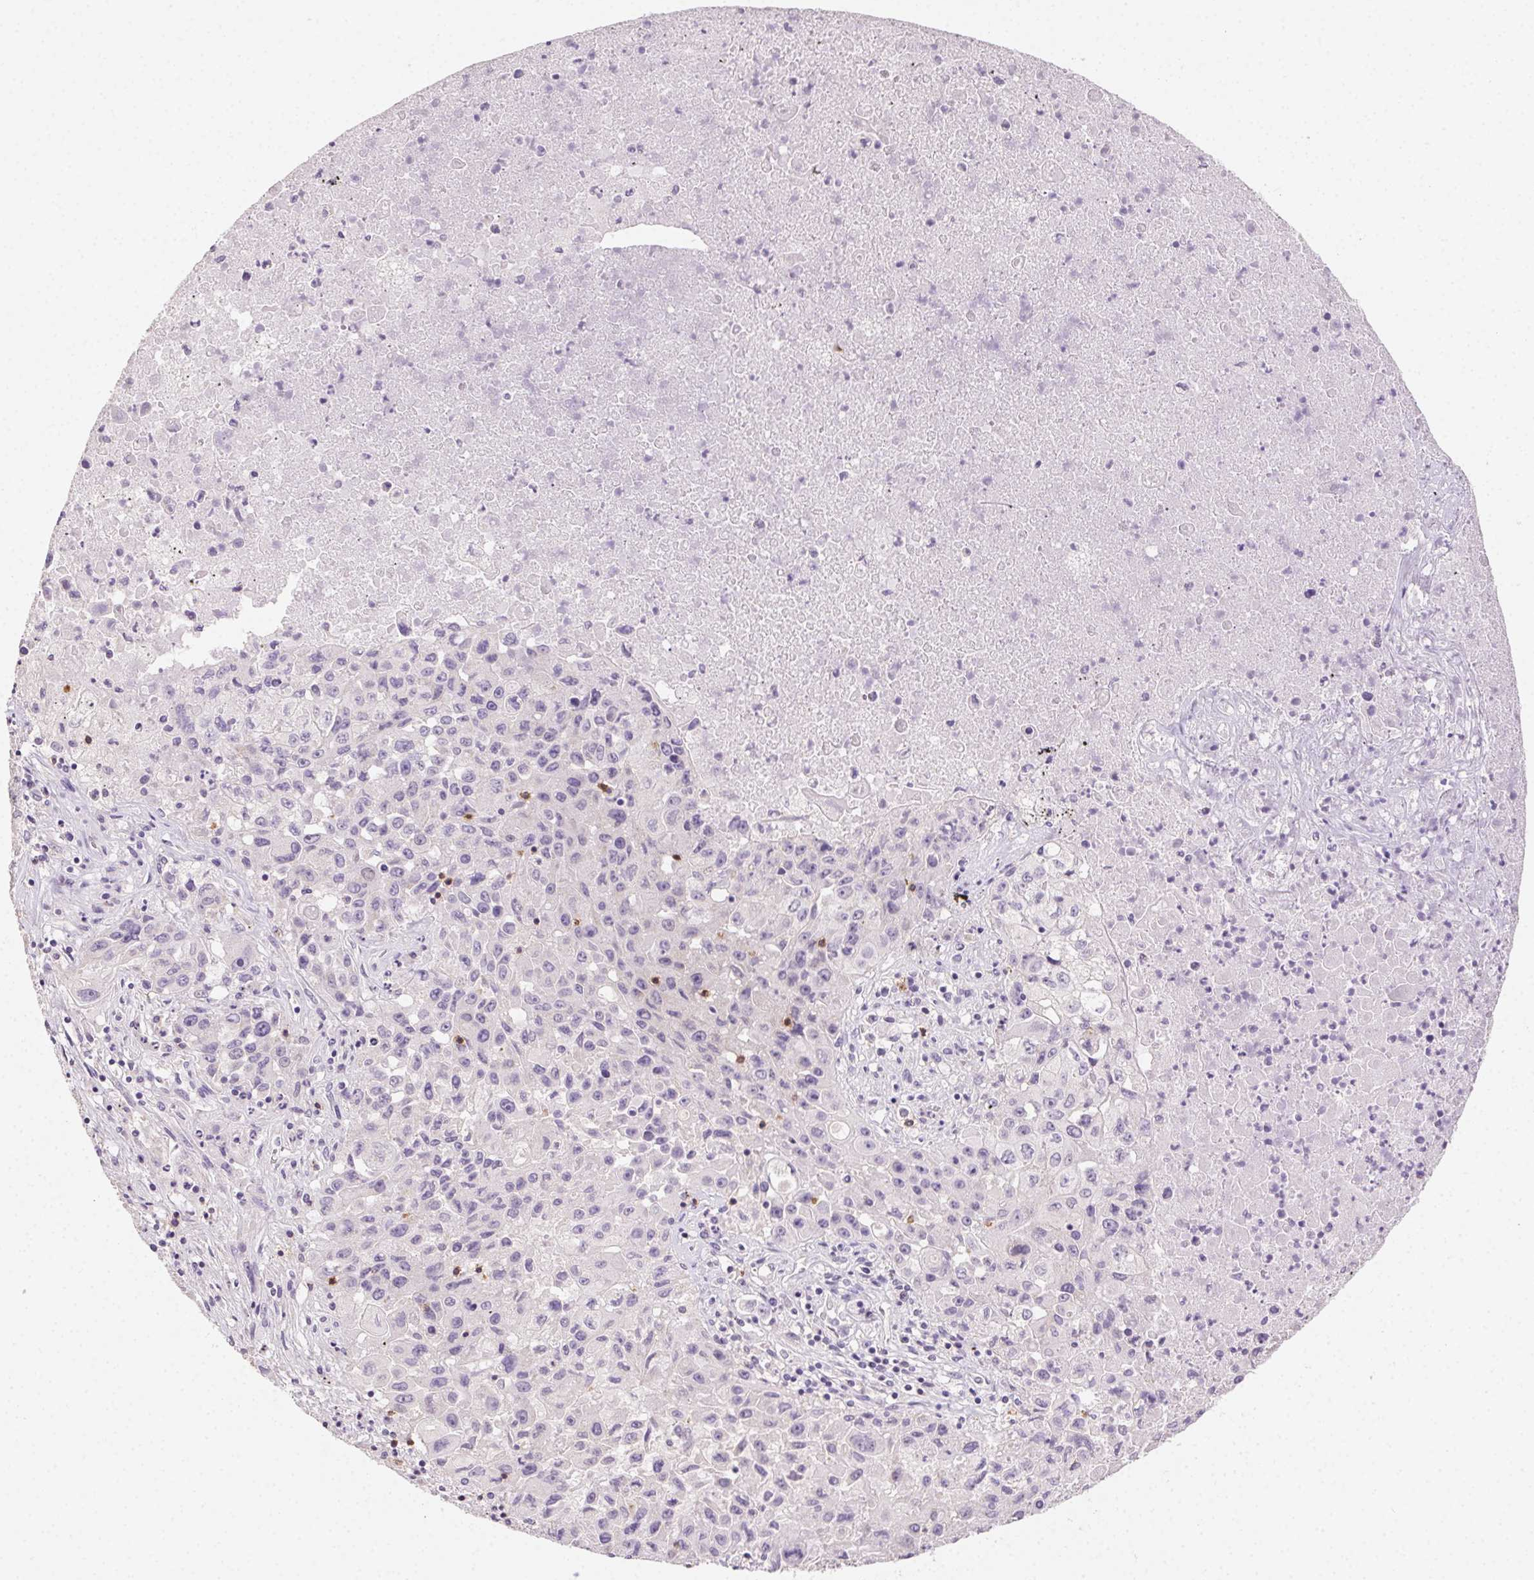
{"staining": {"intensity": "negative", "quantity": "none", "location": "none"}, "tissue": "lung cancer", "cell_type": "Tumor cells", "image_type": "cancer", "snomed": [{"axis": "morphology", "description": "Squamous cell carcinoma, NOS"}, {"axis": "topography", "description": "Lung"}], "caption": "Immunohistochemistry image of neoplastic tissue: lung cancer (squamous cell carcinoma) stained with DAB (3,3'-diaminobenzidine) displays no significant protein positivity in tumor cells.", "gene": "AKAP5", "patient": {"sex": "male", "age": 63}}